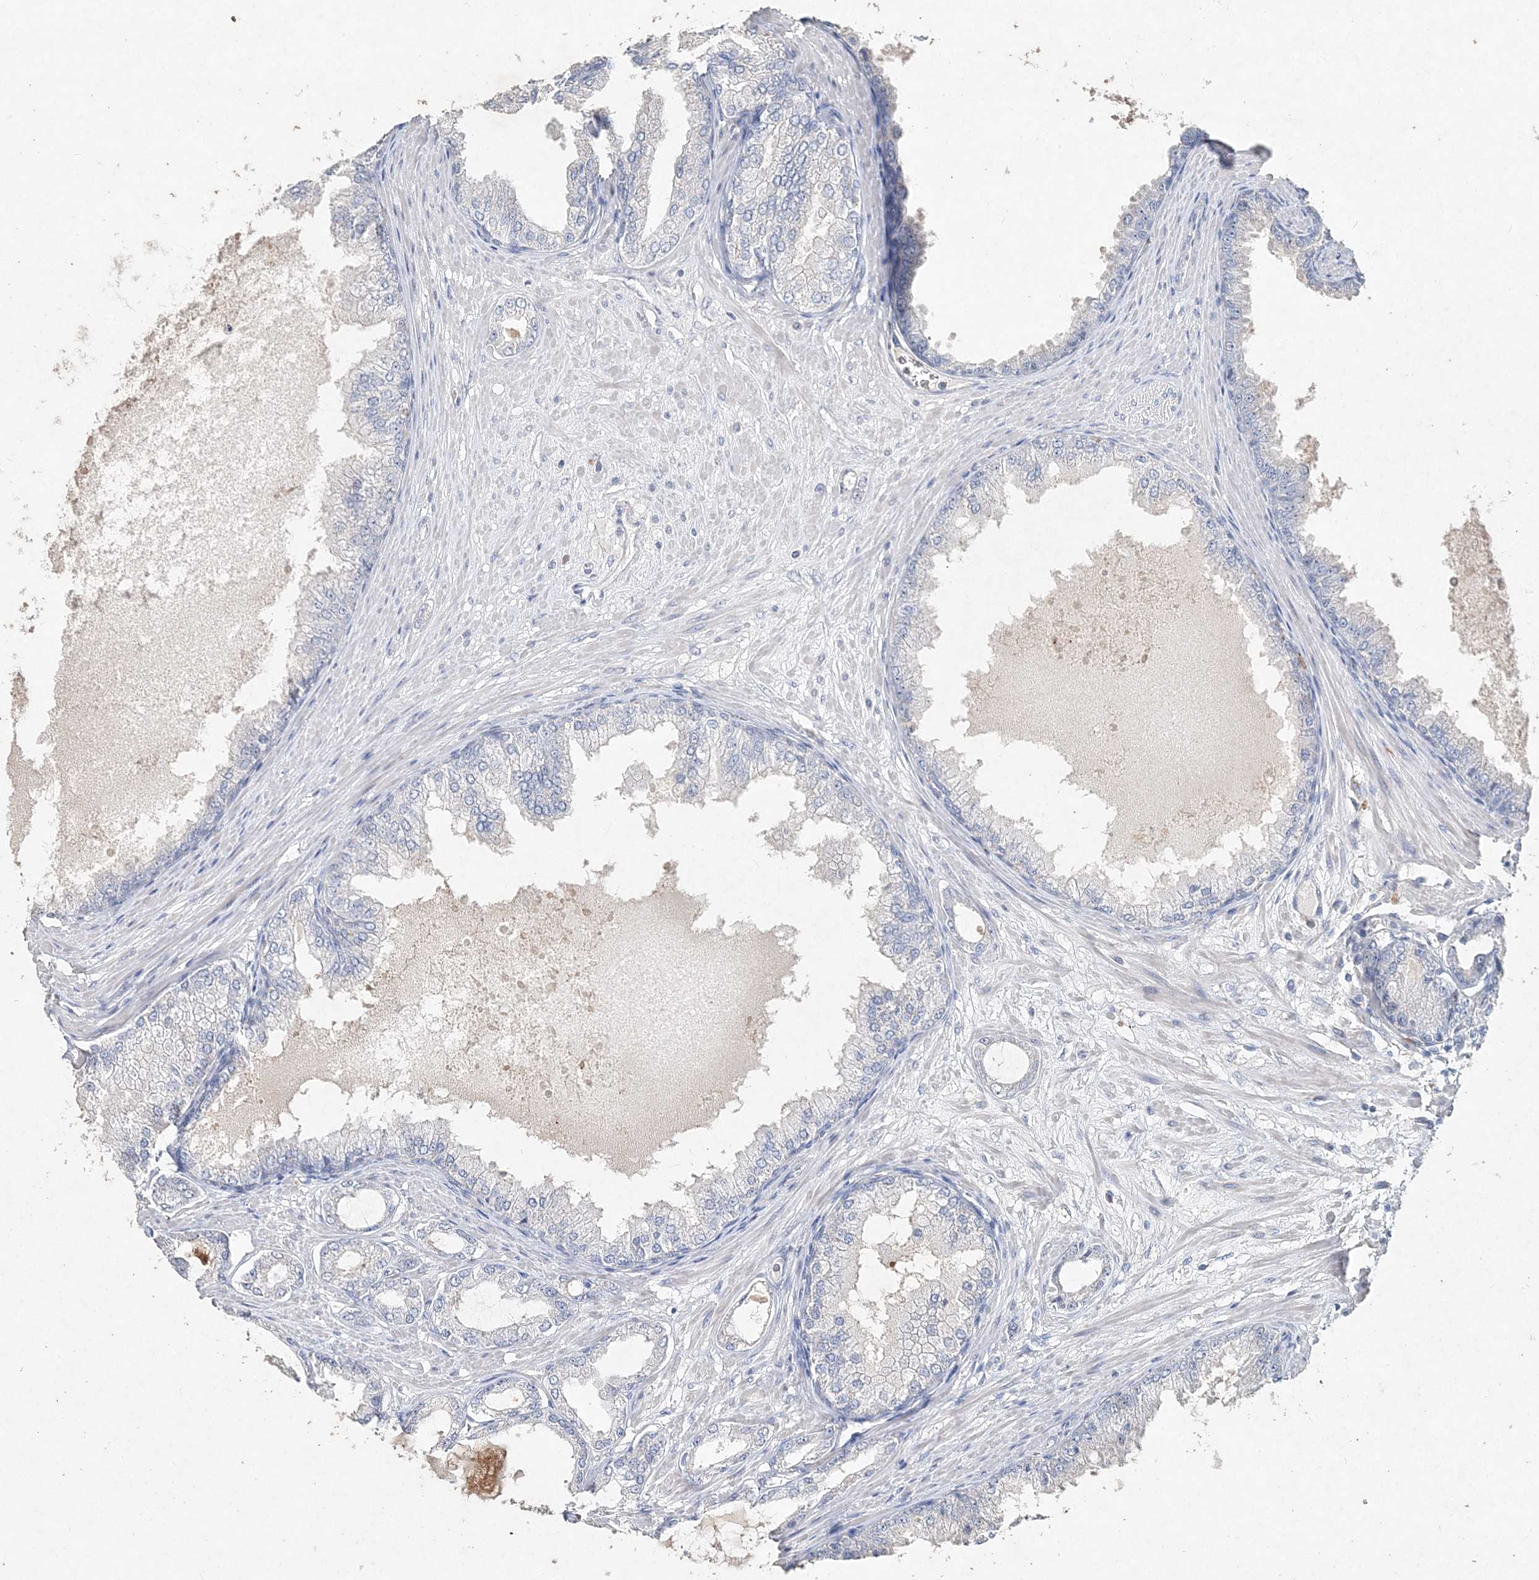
{"staining": {"intensity": "negative", "quantity": "none", "location": "none"}, "tissue": "prostate cancer", "cell_type": "Tumor cells", "image_type": "cancer", "snomed": [{"axis": "morphology", "description": "Adenocarcinoma, Low grade"}, {"axis": "topography", "description": "Prostate"}], "caption": "Immunohistochemistry (IHC) of human prostate cancer reveals no staining in tumor cells.", "gene": "DNAH5", "patient": {"sex": "male", "age": 63}}